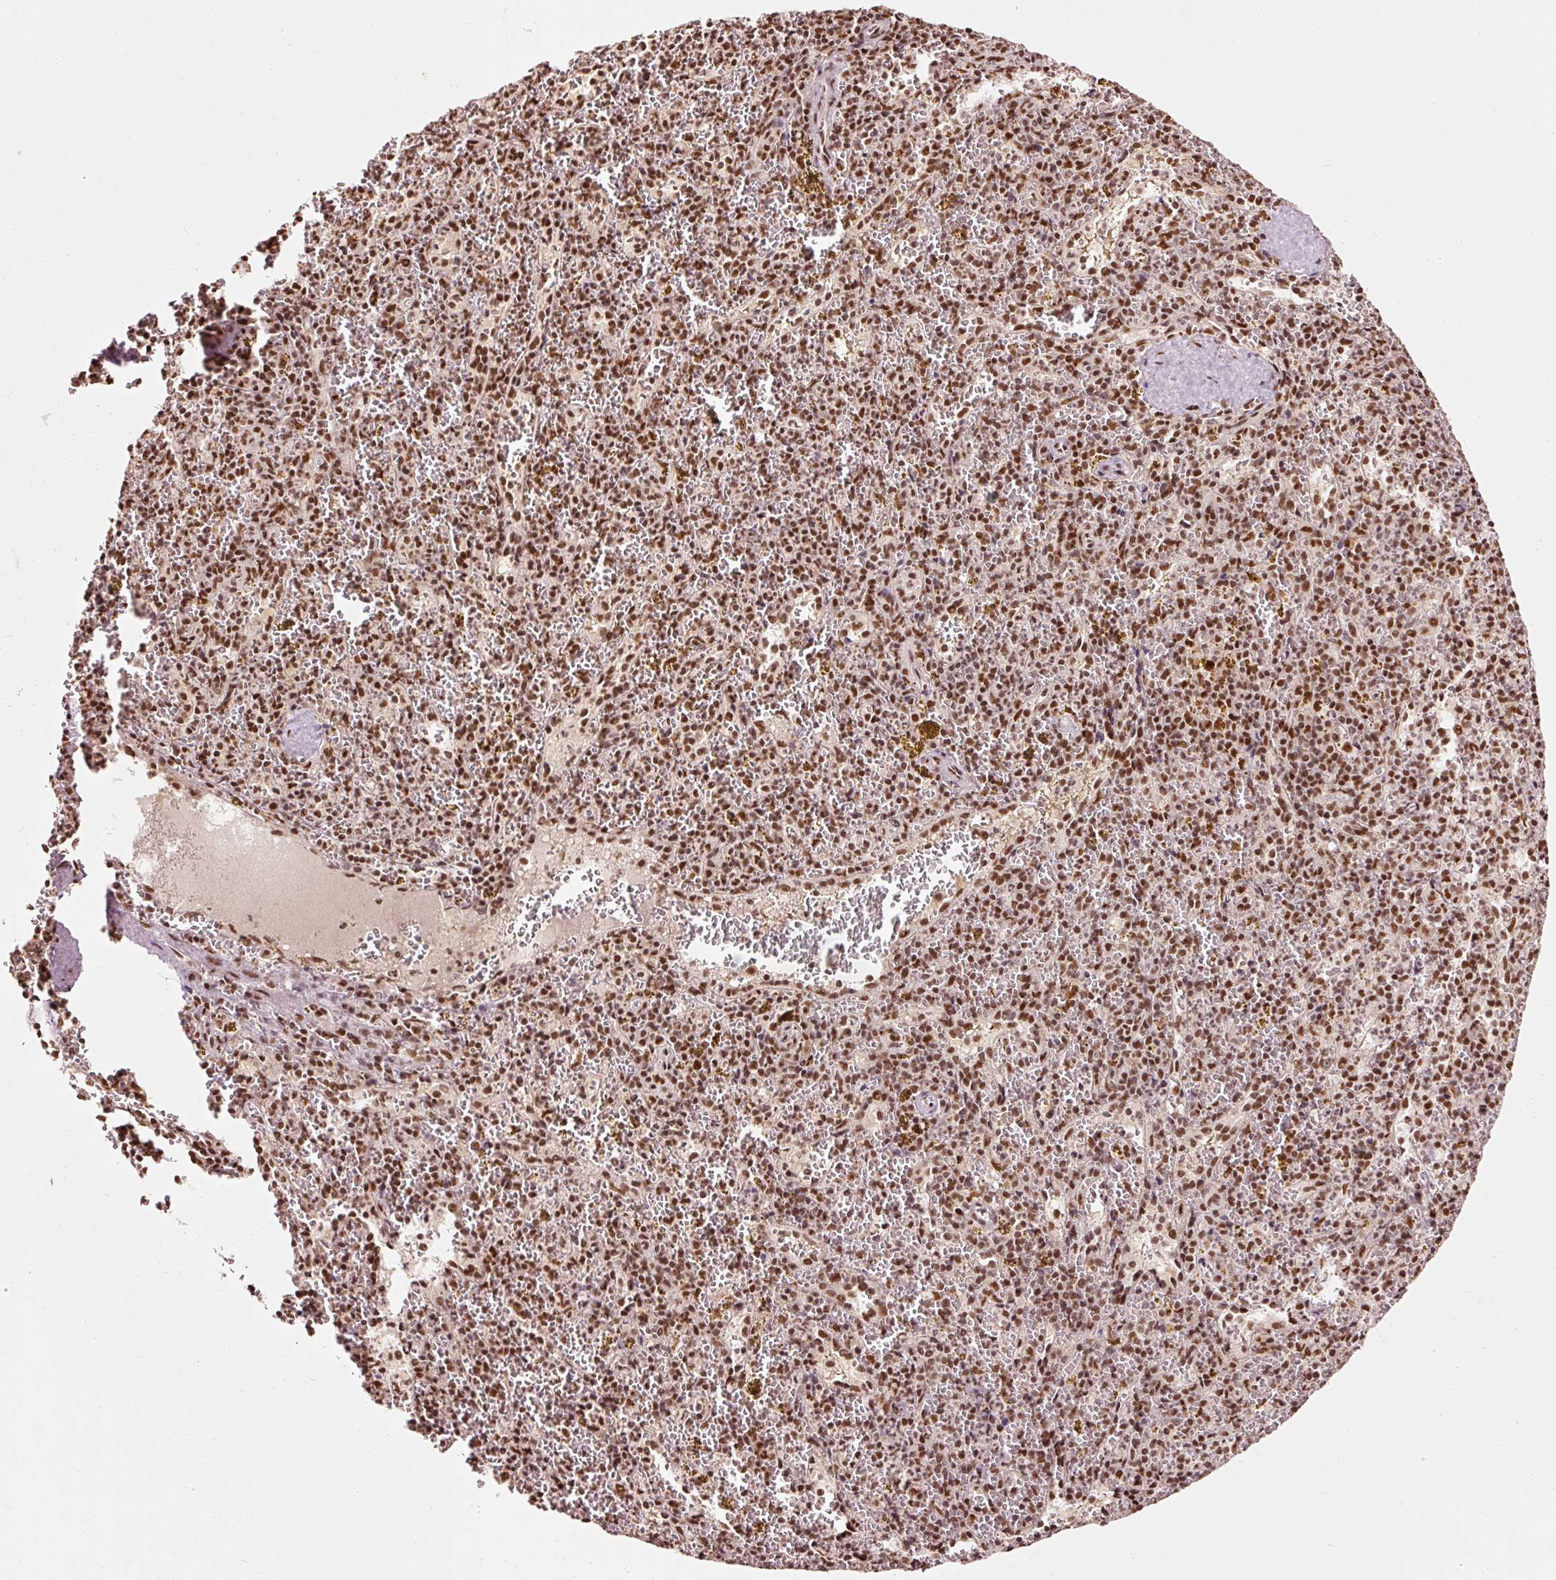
{"staining": {"intensity": "moderate", "quantity": ">75%", "location": "nuclear"}, "tissue": "spleen", "cell_type": "Cells in red pulp", "image_type": "normal", "snomed": [{"axis": "morphology", "description": "Normal tissue, NOS"}, {"axis": "topography", "description": "Spleen"}], "caption": "Protein analysis of benign spleen shows moderate nuclear expression in approximately >75% of cells in red pulp. Using DAB (3,3'-diaminobenzidine) (brown) and hematoxylin (blue) stains, captured at high magnification using brightfield microscopy.", "gene": "ZBTB44", "patient": {"sex": "male", "age": 57}}